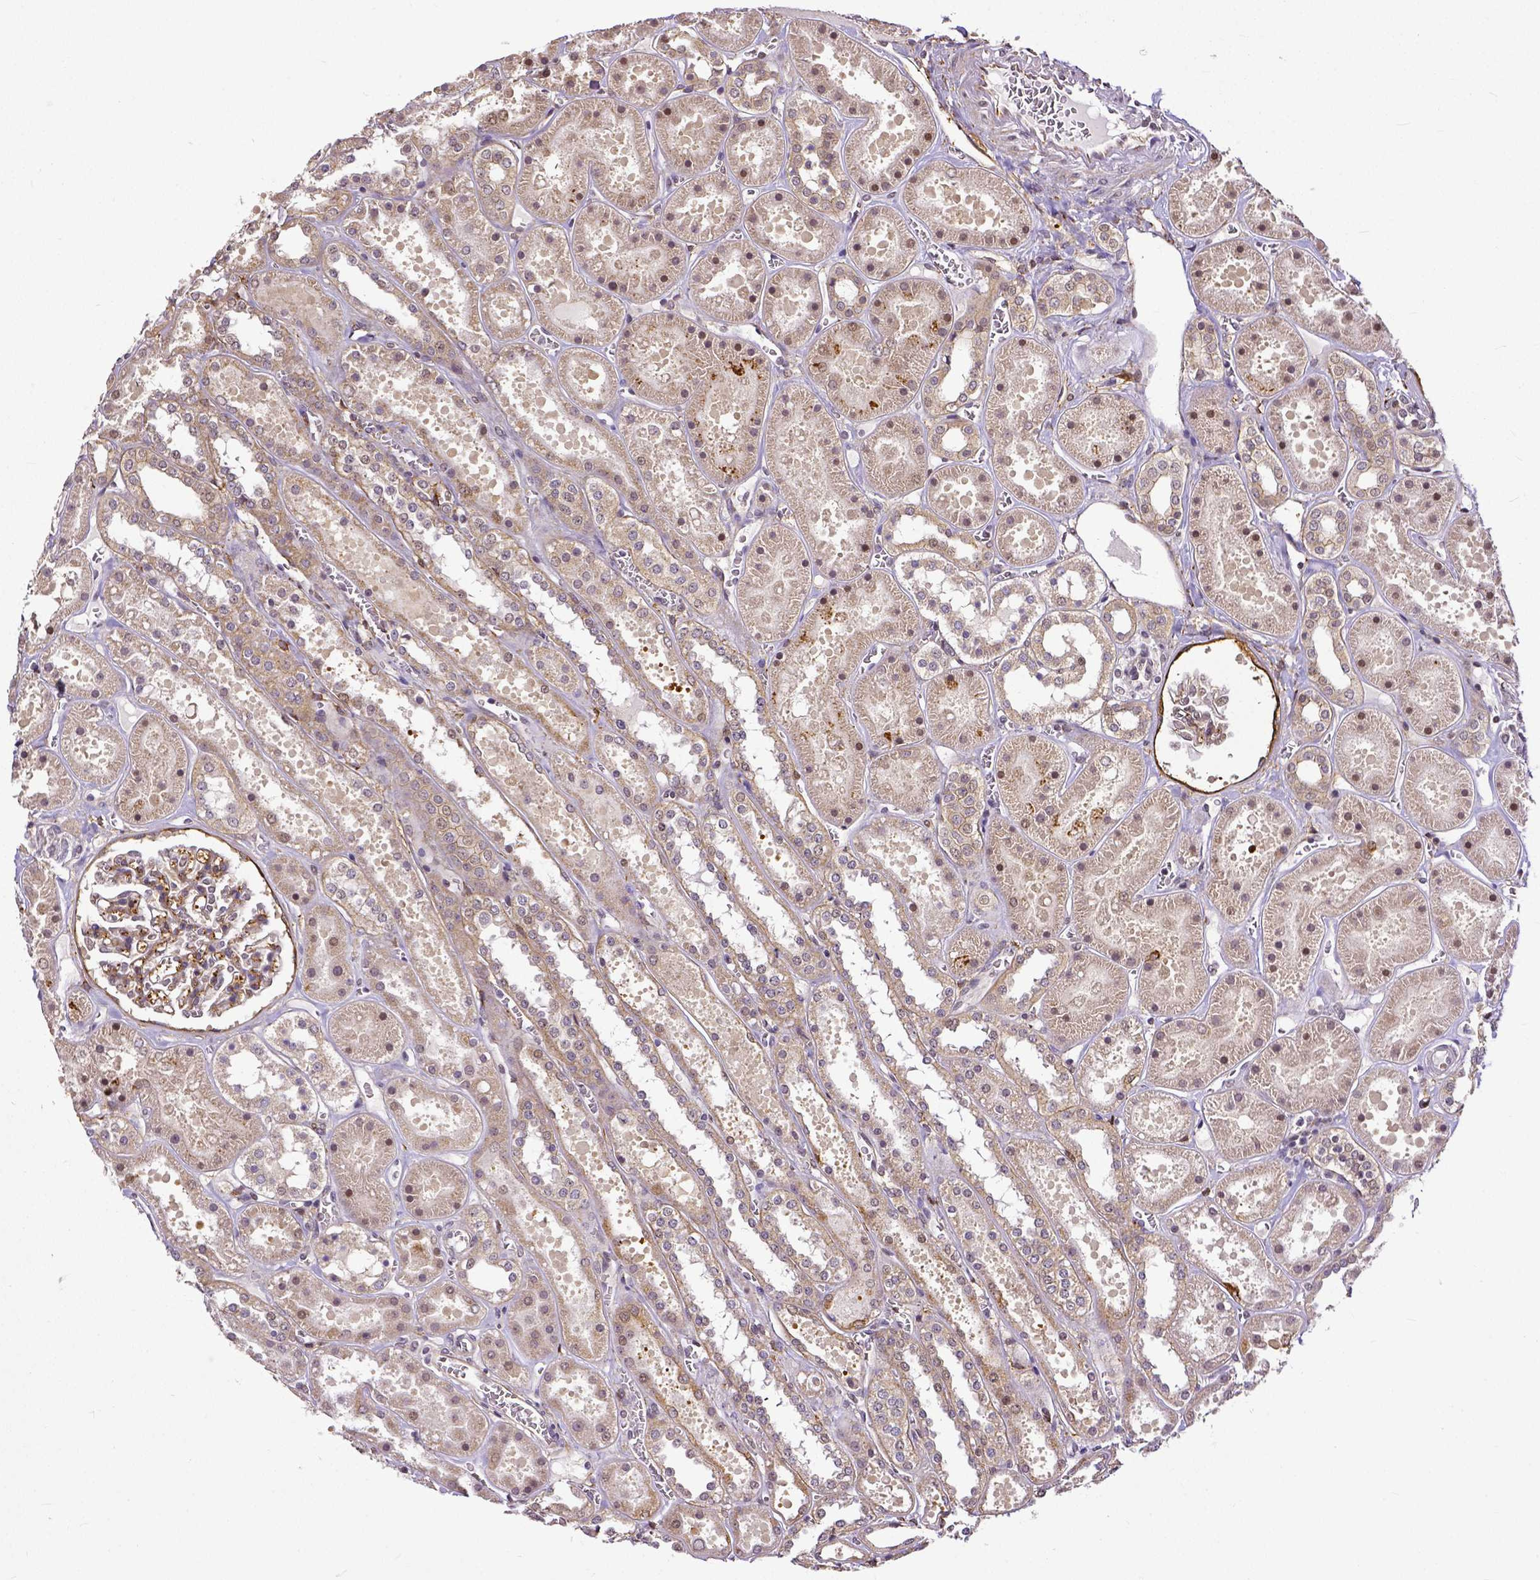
{"staining": {"intensity": "strong", "quantity": "25%-75%", "location": "cytoplasmic/membranous"}, "tissue": "kidney", "cell_type": "Cells in glomeruli", "image_type": "normal", "snomed": [{"axis": "morphology", "description": "Normal tissue, NOS"}, {"axis": "topography", "description": "Kidney"}], "caption": "Approximately 25%-75% of cells in glomeruli in normal kidney exhibit strong cytoplasmic/membranous protein staining as visualized by brown immunohistochemical staining.", "gene": "DICER1", "patient": {"sex": "female", "age": 41}}